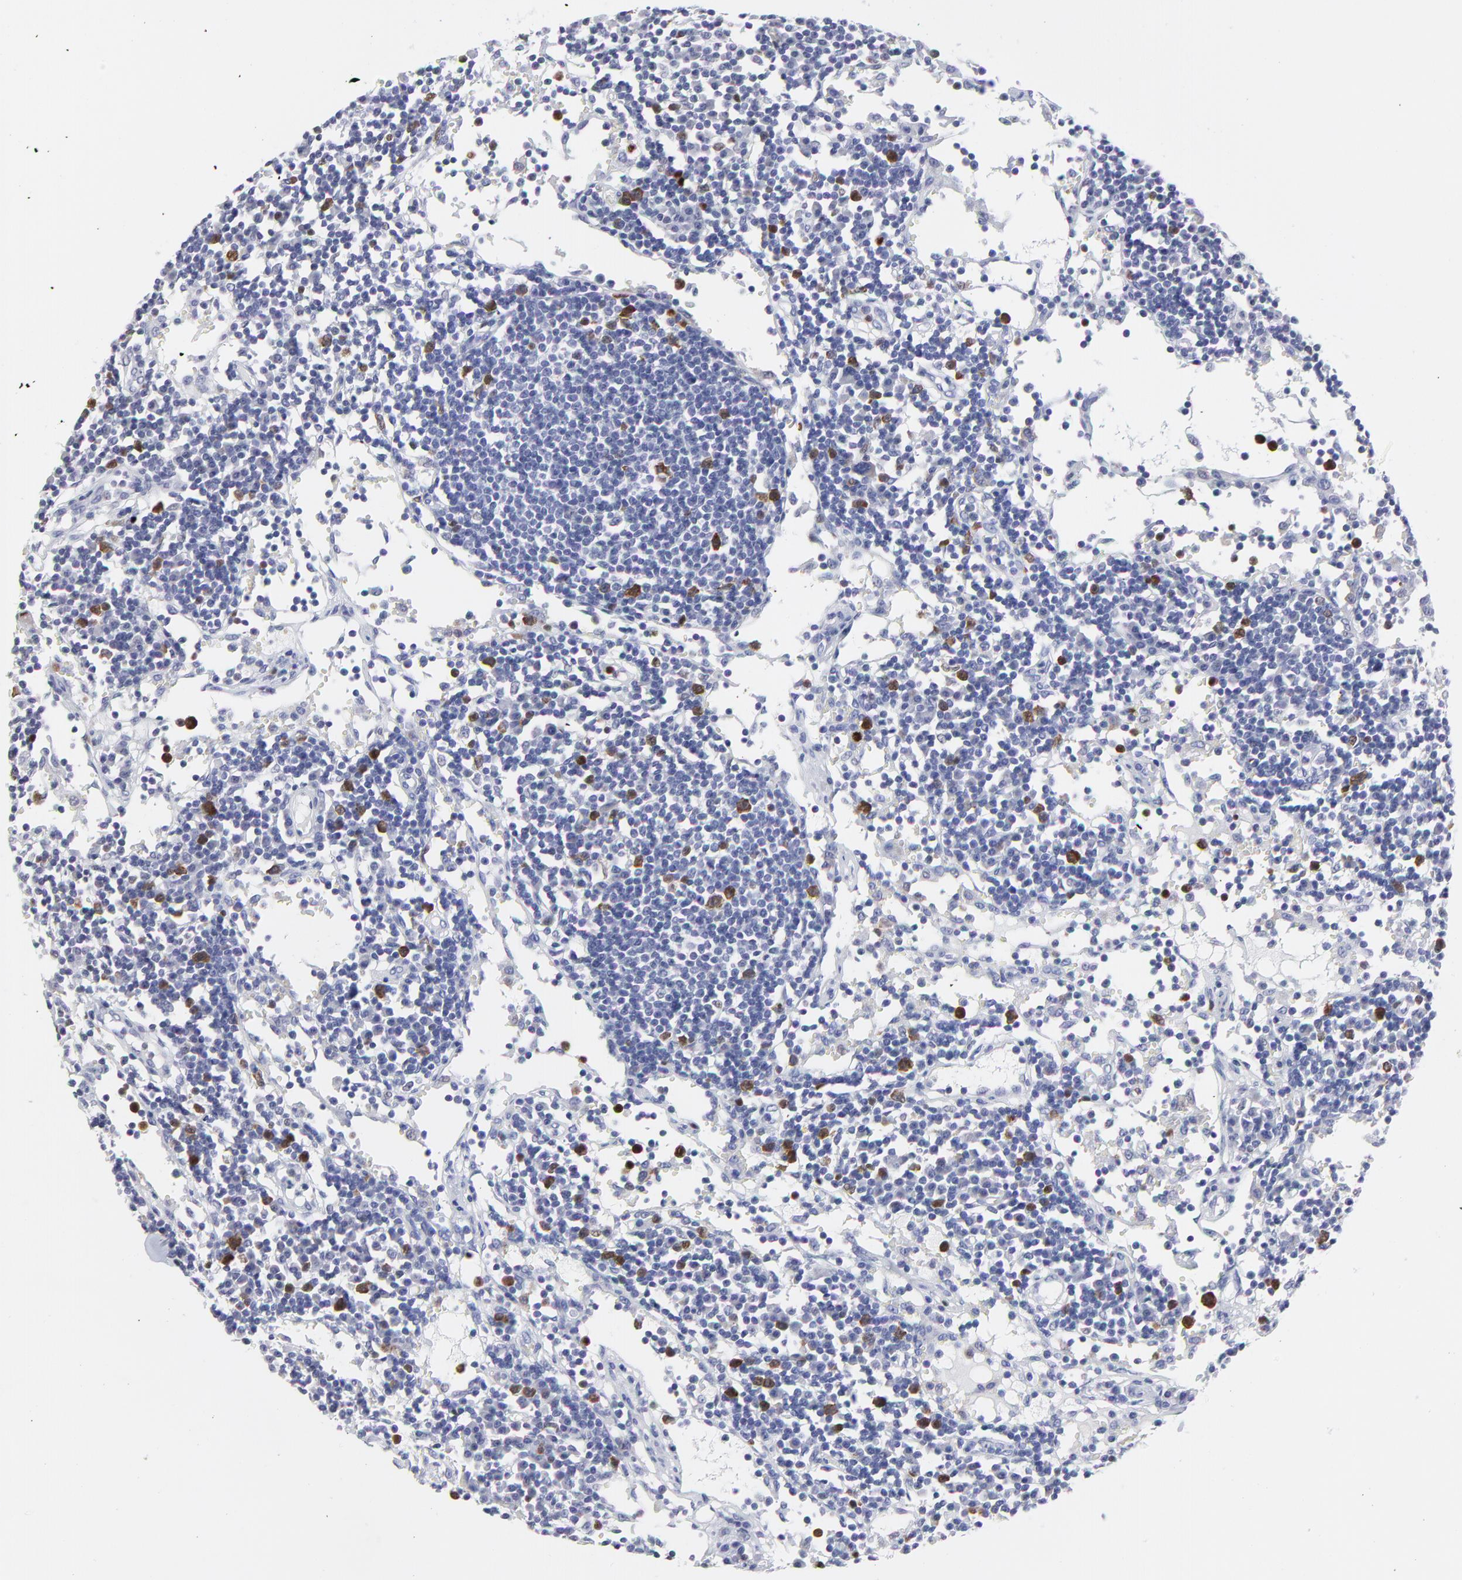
{"staining": {"intensity": "moderate", "quantity": ">75%", "location": "cytoplasmic/membranous,nuclear"}, "tissue": "lymph node", "cell_type": "Germinal center cells", "image_type": "normal", "snomed": [{"axis": "morphology", "description": "Normal tissue, NOS"}, {"axis": "topography", "description": "Lymph node"}], "caption": "Immunohistochemistry of normal human lymph node displays medium levels of moderate cytoplasmic/membranous,nuclear positivity in about >75% of germinal center cells. (DAB = brown stain, brightfield microscopy at high magnification).", "gene": "NCAPH", "patient": {"sex": "female", "age": 55}}